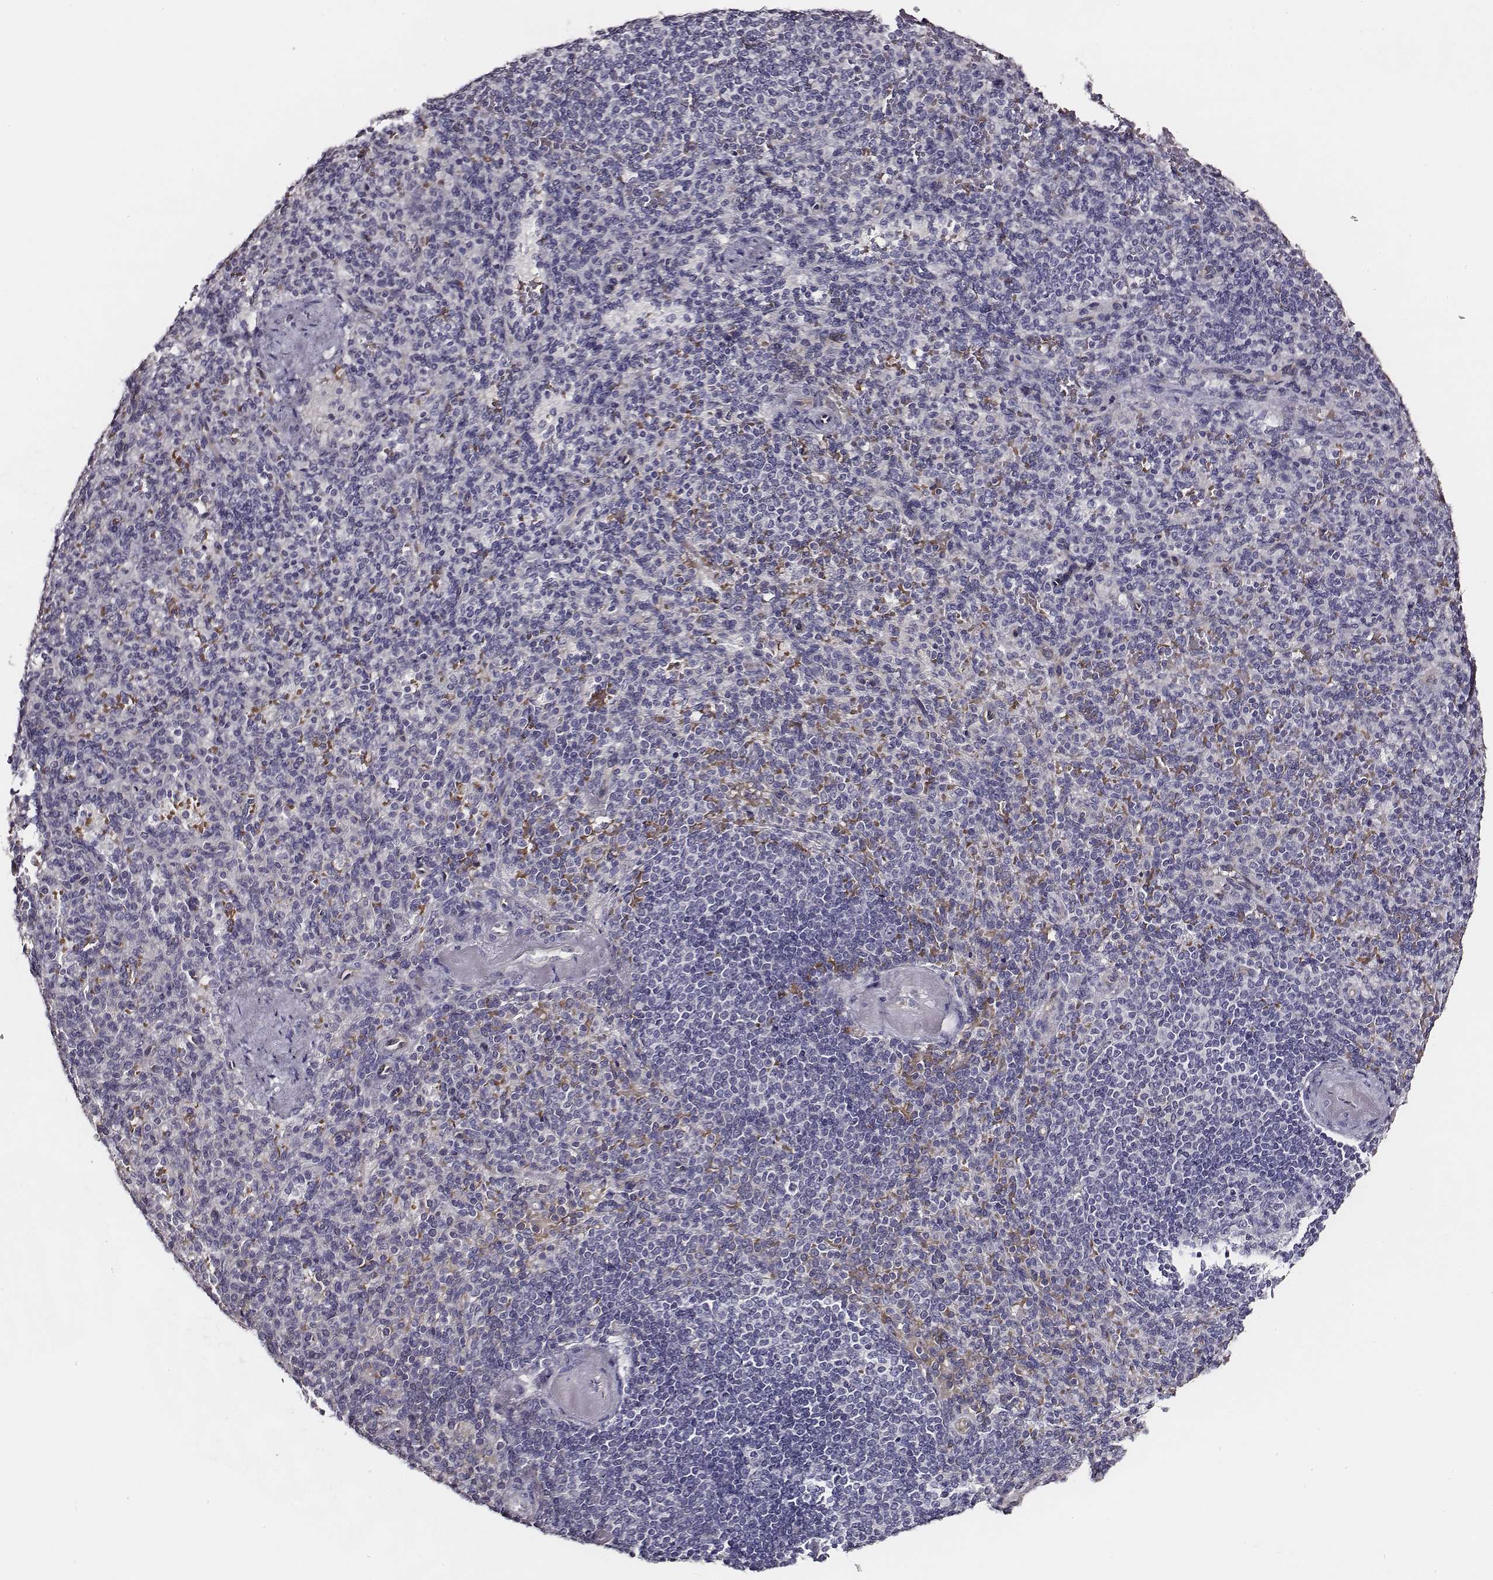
{"staining": {"intensity": "negative", "quantity": "none", "location": "none"}, "tissue": "spleen", "cell_type": "Cells in red pulp", "image_type": "normal", "snomed": [{"axis": "morphology", "description": "Normal tissue, NOS"}, {"axis": "topography", "description": "Spleen"}], "caption": "A histopathology image of human spleen is negative for staining in cells in red pulp. (DAB (3,3'-diaminobenzidine) immunohistochemistry (IHC) with hematoxylin counter stain).", "gene": "AADAT", "patient": {"sex": "female", "age": 74}}